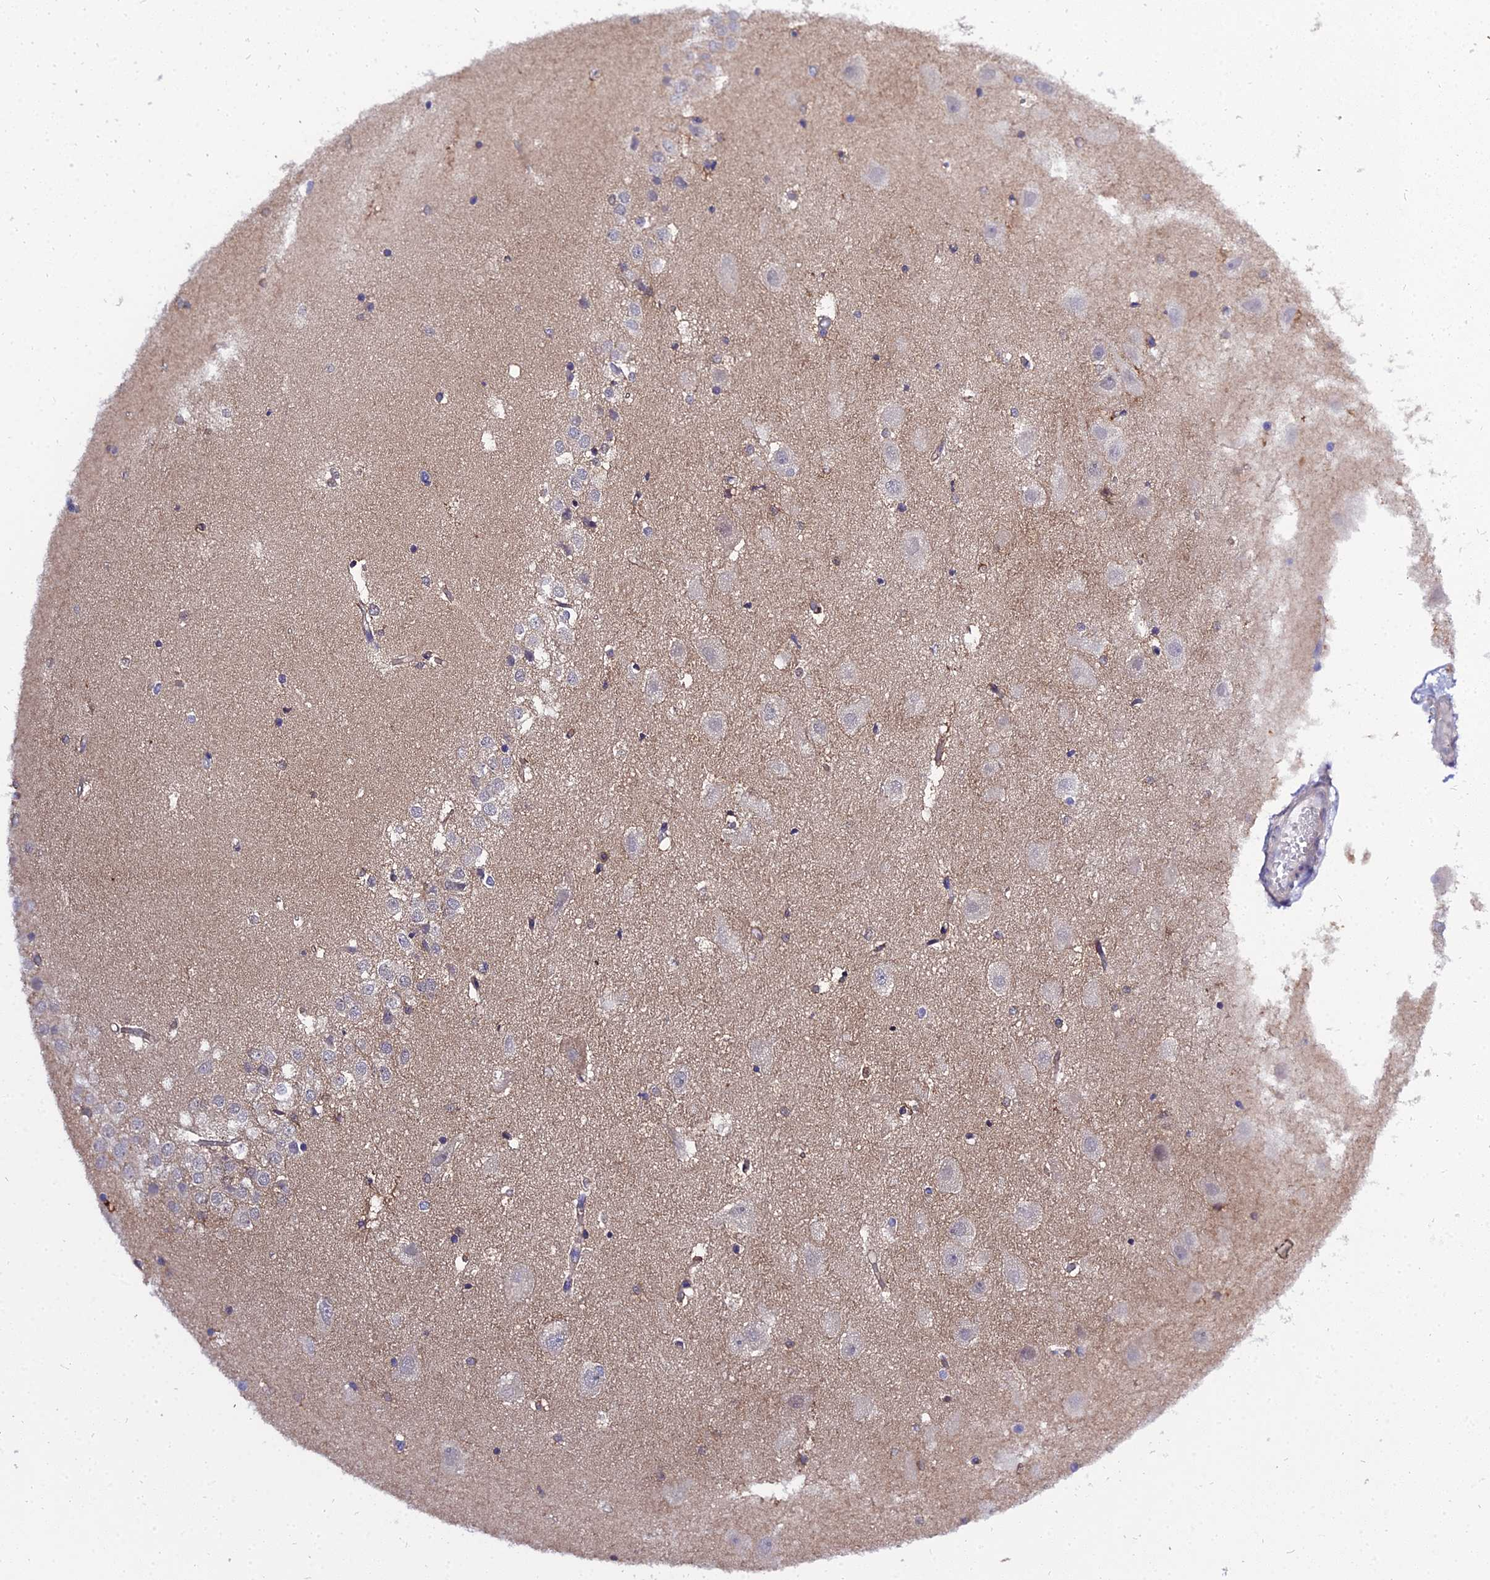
{"staining": {"intensity": "weak", "quantity": "<25%", "location": "cytoplasmic/membranous"}, "tissue": "hippocampus", "cell_type": "Glial cells", "image_type": "normal", "snomed": [{"axis": "morphology", "description": "Normal tissue, NOS"}, {"axis": "topography", "description": "Hippocampus"}], "caption": "The histopathology image displays no staining of glial cells in normal hippocampus.", "gene": "C2orf69", "patient": {"sex": "female", "age": 52}}